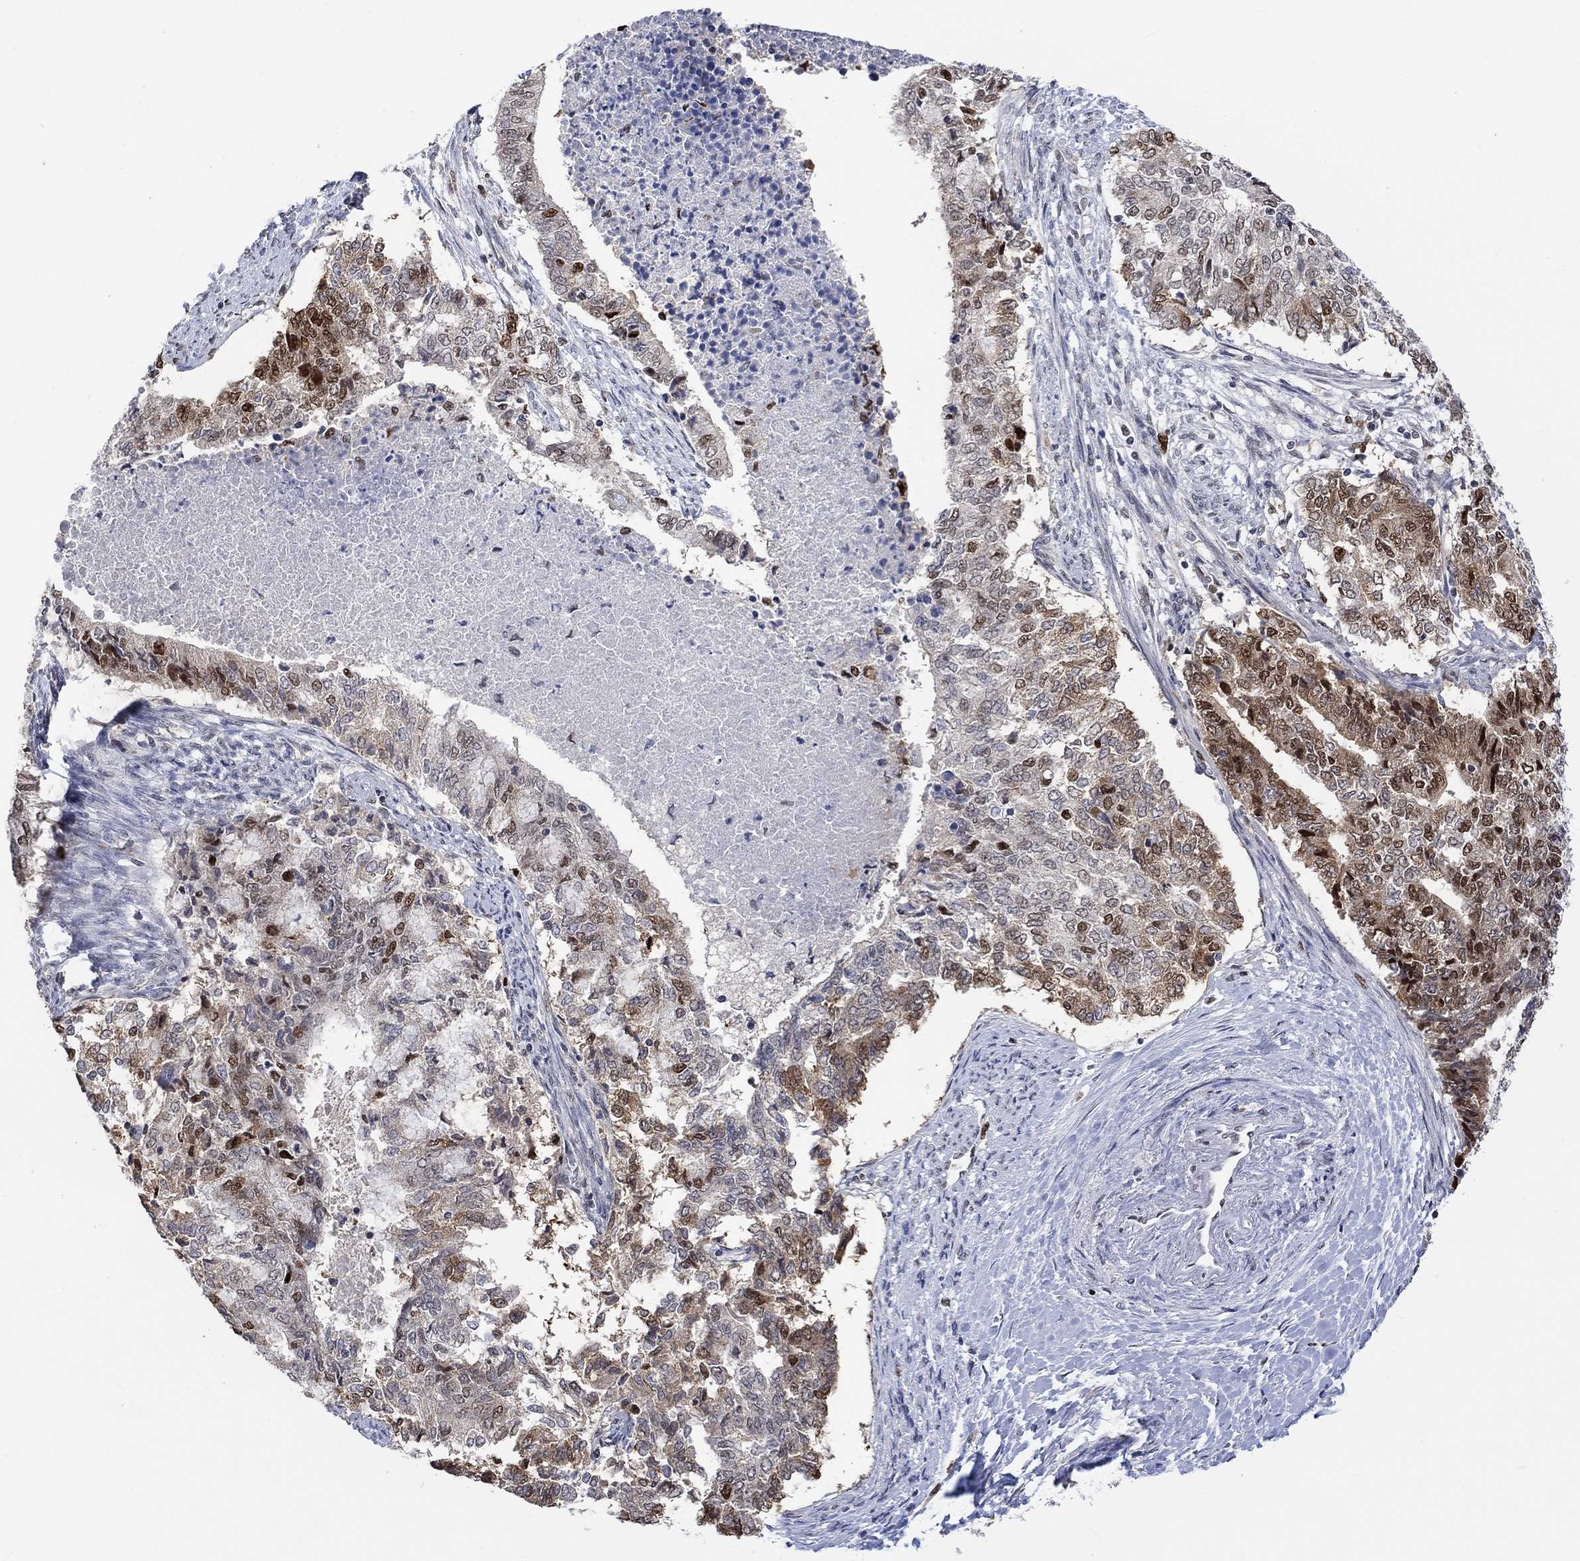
{"staining": {"intensity": "strong", "quantity": "<25%", "location": "cytoplasmic/membranous,nuclear"}, "tissue": "endometrial cancer", "cell_type": "Tumor cells", "image_type": "cancer", "snomed": [{"axis": "morphology", "description": "Adenocarcinoma, NOS"}, {"axis": "topography", "description": "Endometrium"}], "caption": "Human adenocarcinoma (endometrial) stained for a protein (brown) demonstrates strong cytoplasmic/membranous and nuclear positive expression in about <25% of tumor cells.", "gene": "RAD54L2", "patient": {"sex": "female", "age": 65}}